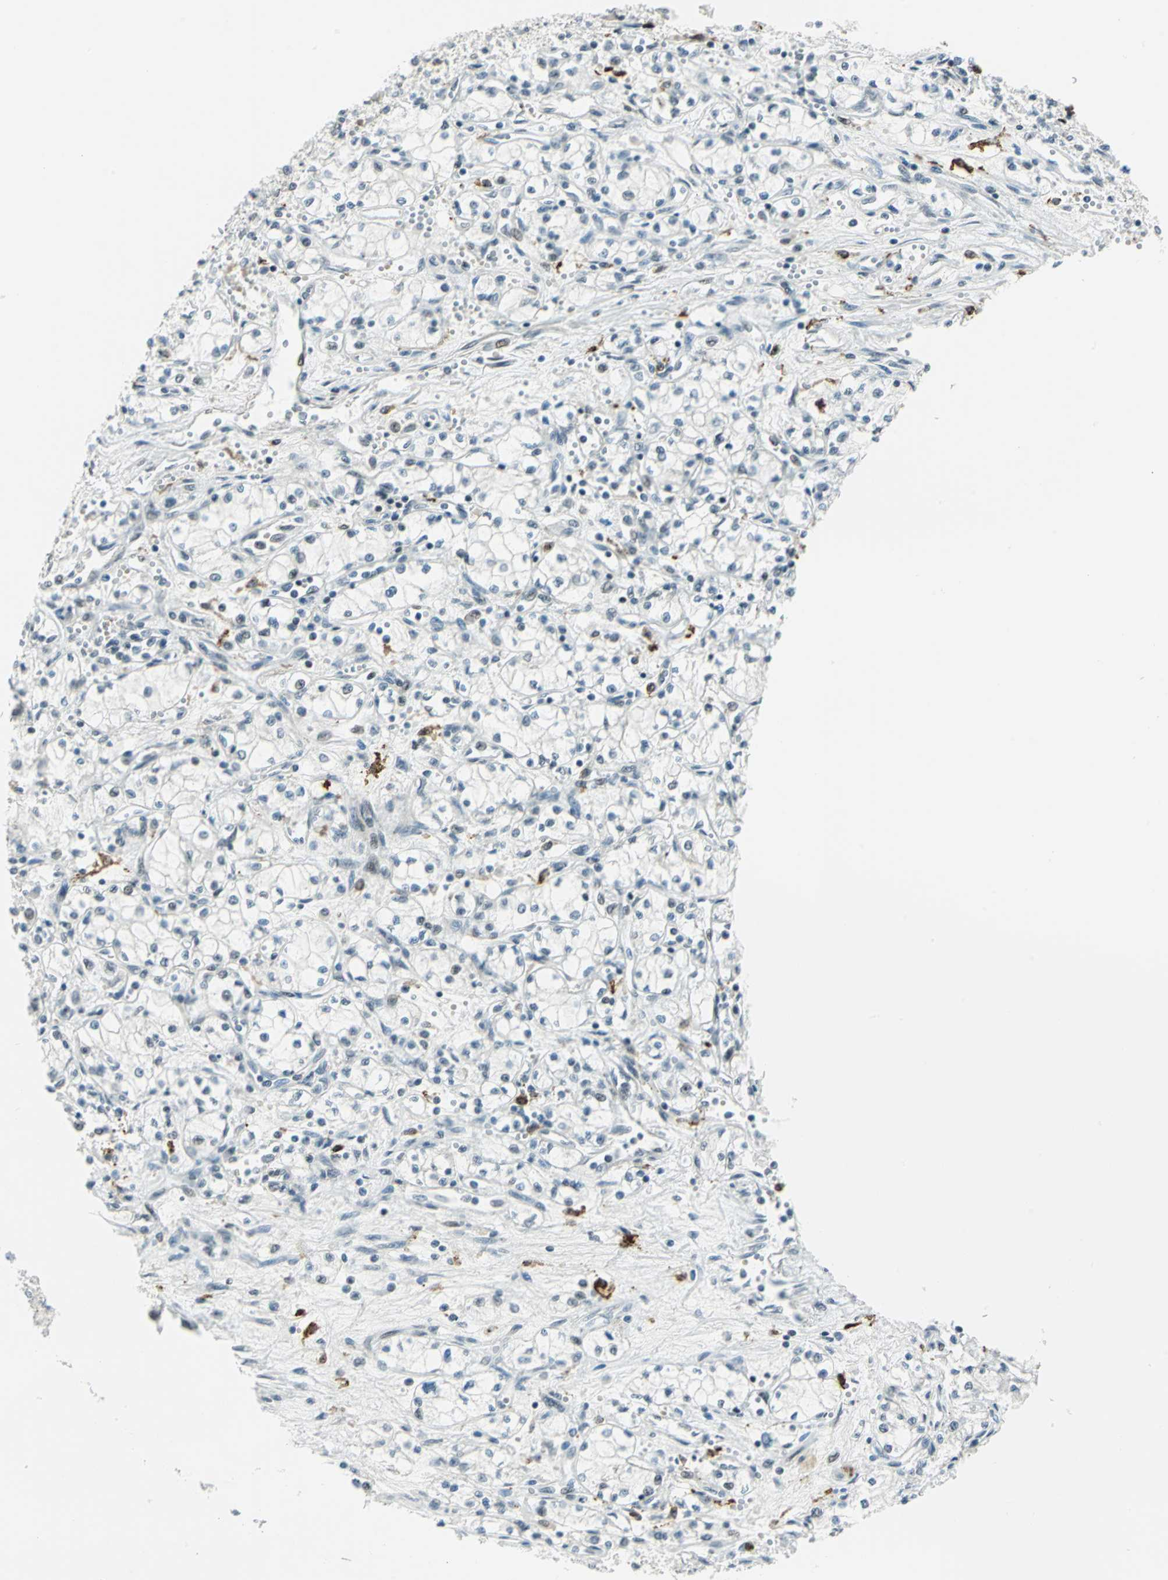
{"staining": {"intensity": "negative", "quantity": "none", "location": "none"}, "tissue": "renal cancer", "cell_type": "Tumor cells", "image_type": "cancer", "snomed": [{"axis": "morphology", "description": "Normal tissue, NOS"}, {"axis": "morphology", "description": "Adenocarcinoma, NOS"}, {"axis": "topography", "description": "Kidney"}], "caption": "Renal cancer (adenocarcinoma) was stained to show a protein in brown. There is no significant expression in tumor cells.", "gene": "MTMR10", "patient": {"sex": "male", "age": 59}}